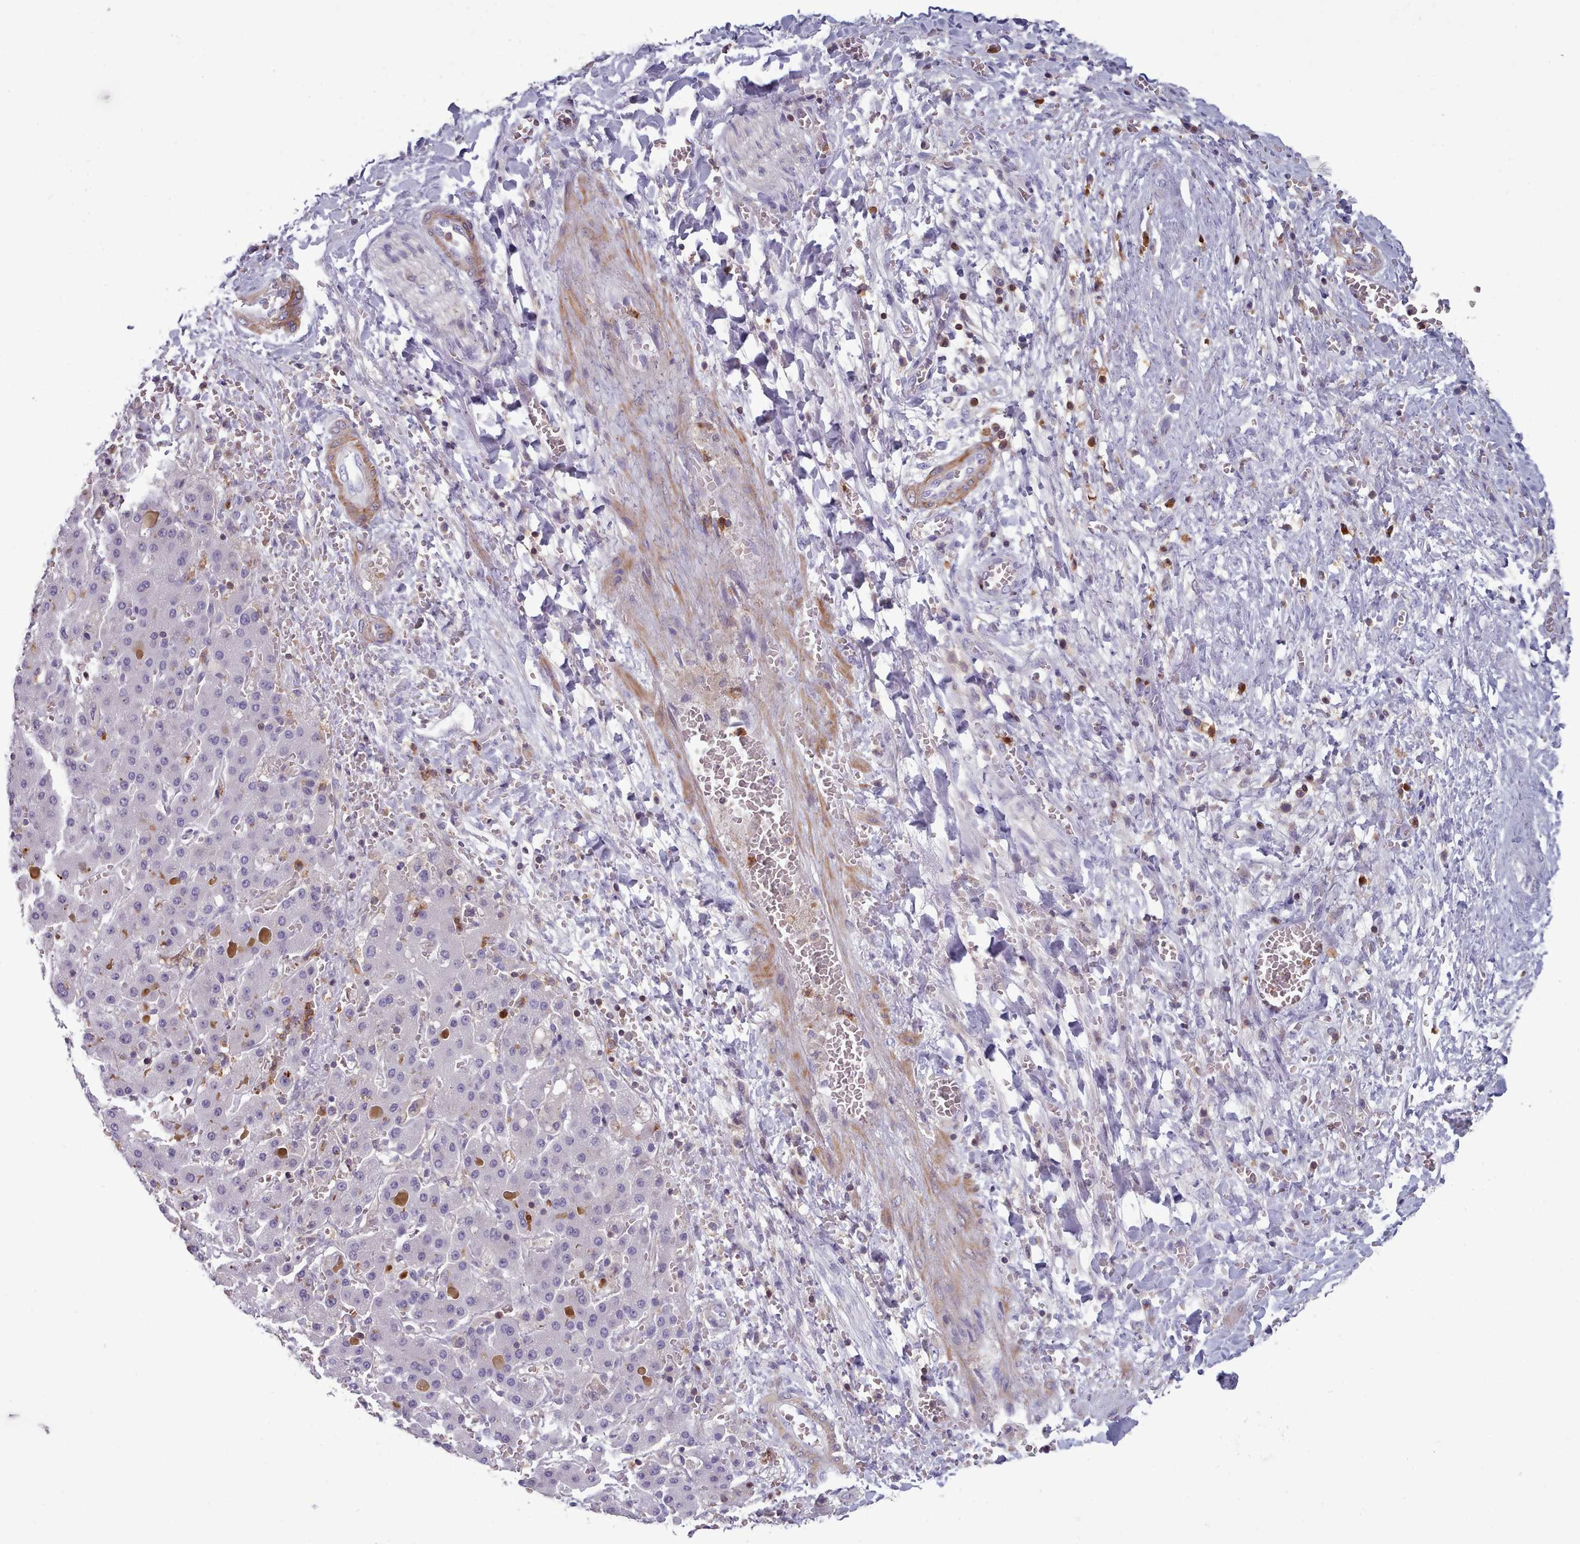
{"staining": {"intensity": "negative", "quantity": "none", "location": "none"}, "tissue": "liver cancer", "cell_type": "Tumor cells", "image_type": "cancer", "snomed": [{"axis": "morphology", "description": "Cholangiocarcinoma"}, {"axis": "topography", "description": "Liver"}], "caption": "Immunohistochemistry of human liver cancer (cholangiocarcinoma) shows no positivity in tumor cells.", "gene": "RAC2", "patient": {"sex": "female", "age": 52}}